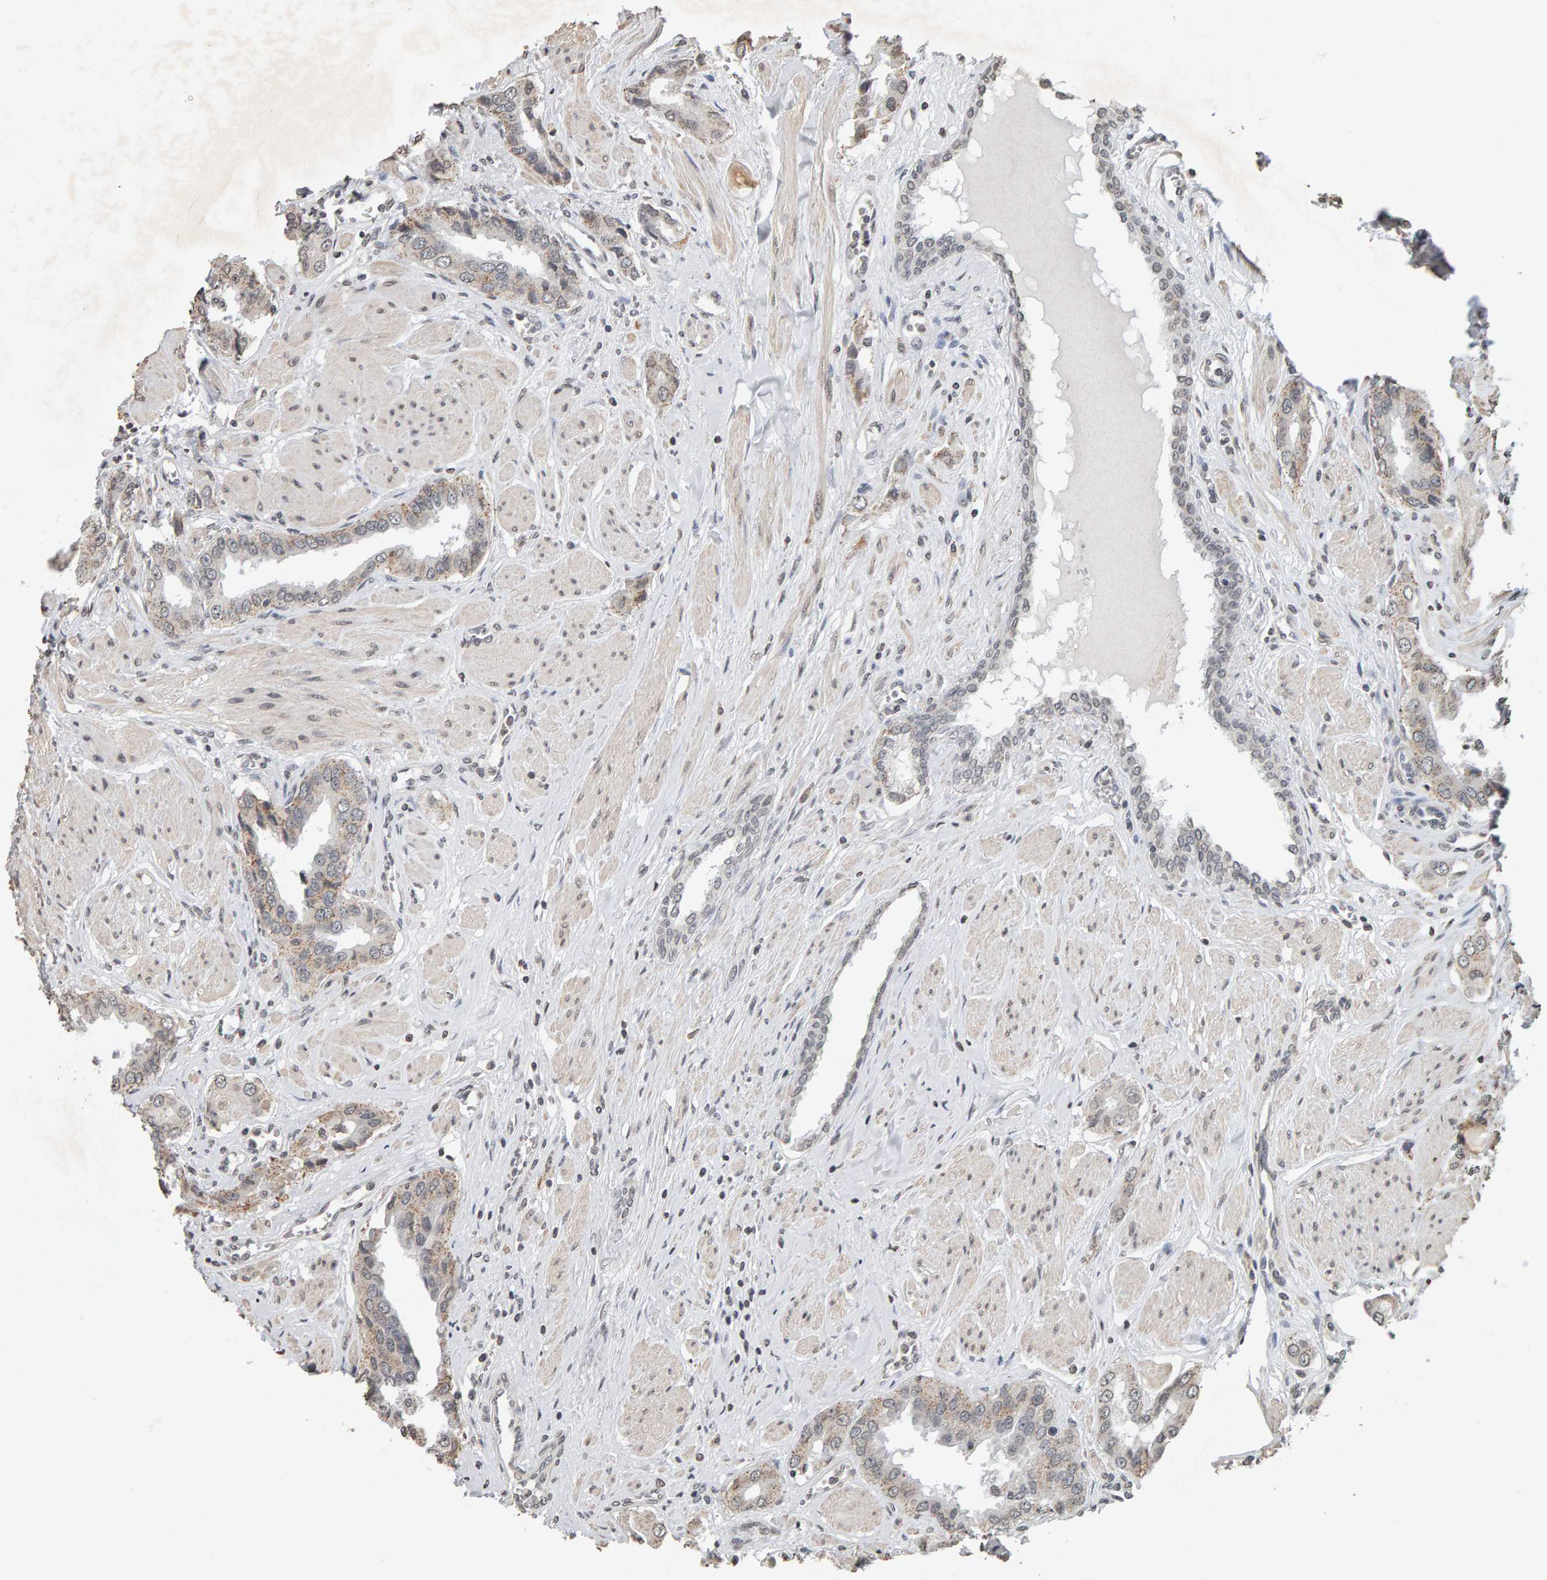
{"staining": {"intensity": "negative", "quantity": "none", "location": "none"}, "tissue": "prostate cancer", "cell_type": "Tumor cells", "image_type": "cancer", "snomed": [{"axis": "morphology", "description": "Adenocarcinoma, High grade"}, {"axis": "topography", "description": "Prostate"}], "caption": "Prostate cancer (adenocarcinoma (high-grade)) was stained to show a protein in brown. There is no significant staining in tumor cells. The staining was performed using DAB to visualize the protein expression in brown, while the nuclei were stained in blue with hematoxylin (Magnification: 20x).", "gene": "AFF4", "patient": {"sex": "male", "age": 52}}